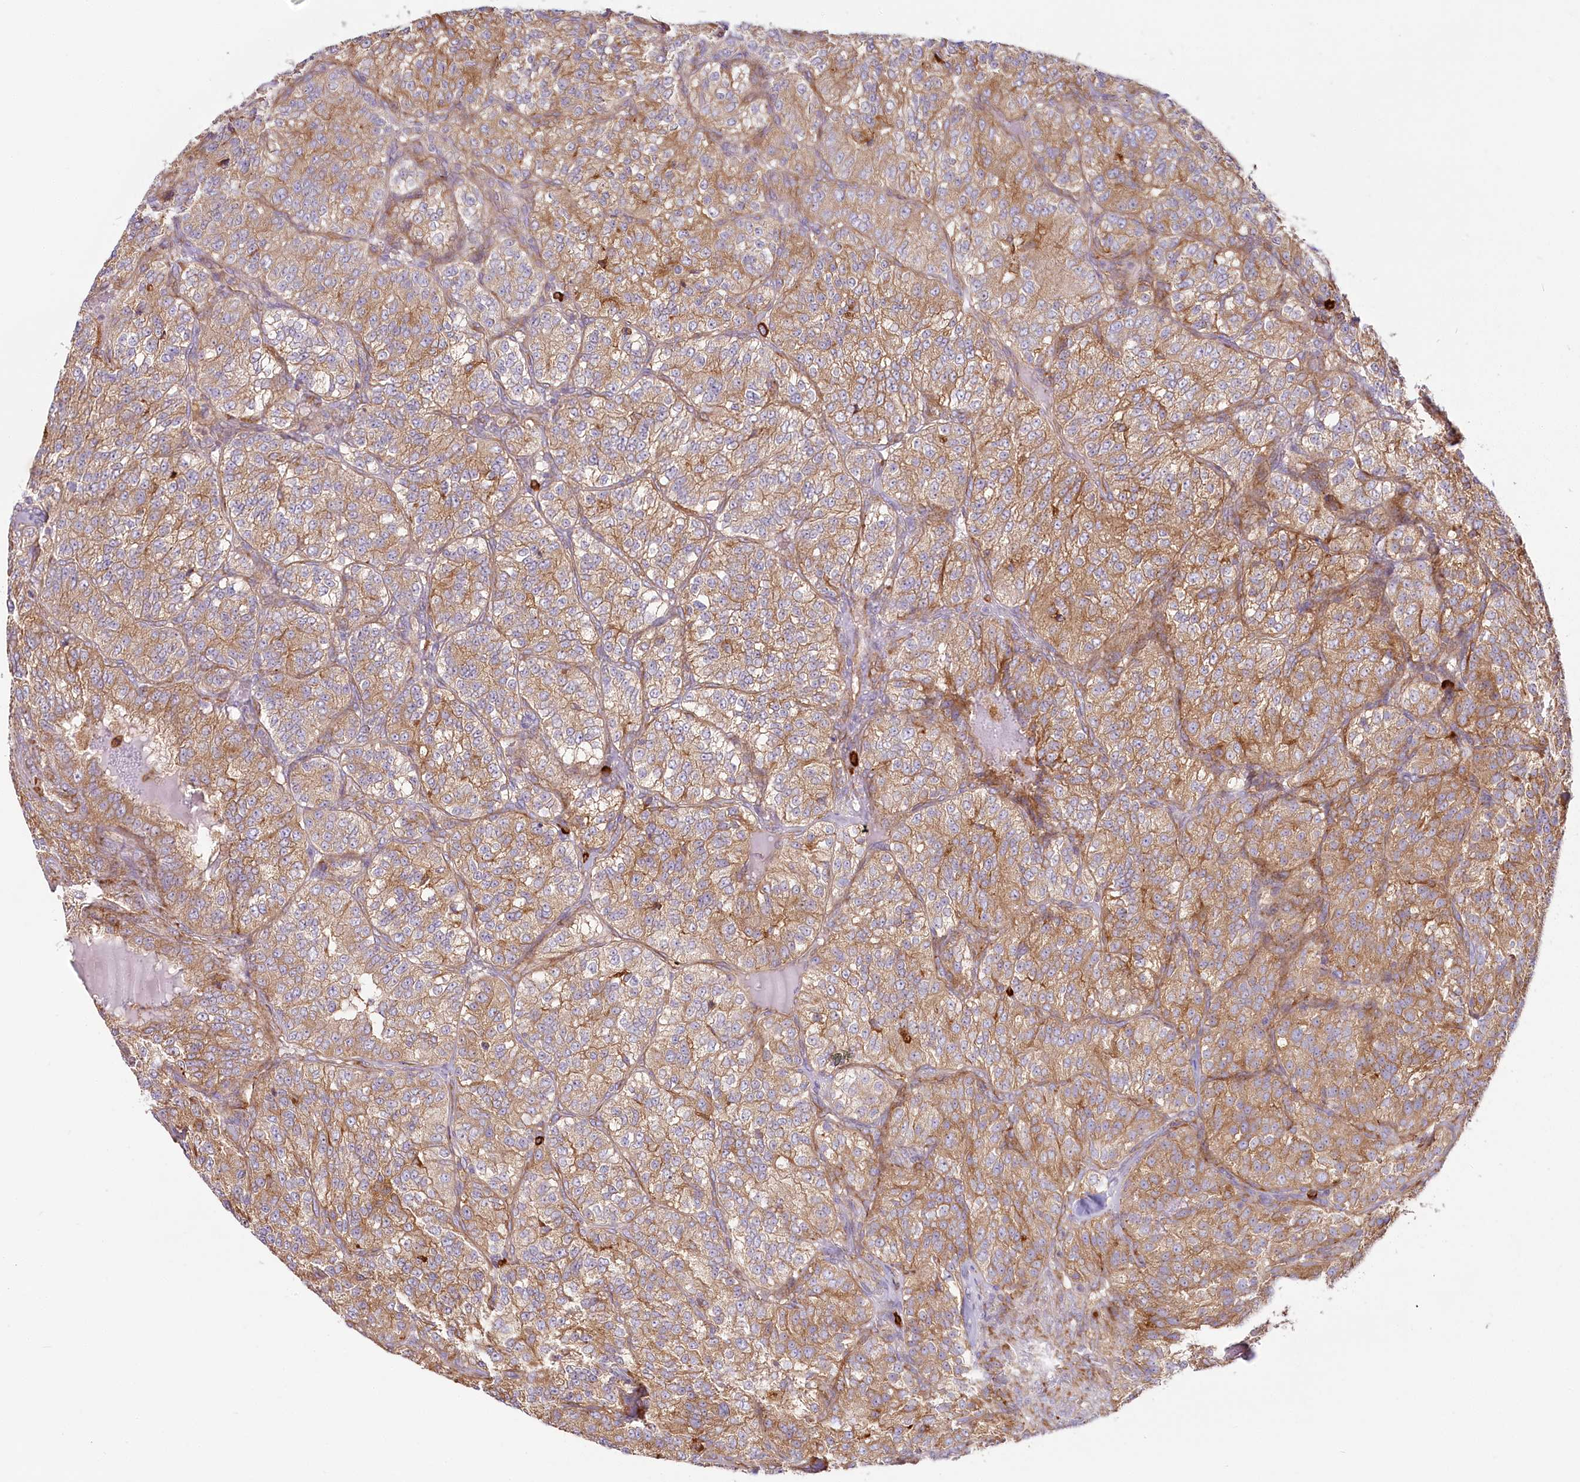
{"staining": {"intensity": "moderate", "quantity": ">75%", "location": "cytoplasmic/membranous"}, "tissue": "renal cancer", "cell_type": "Tumor cells", "image_type": "cancer", "snomed": [{"axis": "morphology", "description": "Adenocarcinoma, NOS"}, {"axis": "topography", "description": "Kidney"}], "caption": "An image of renal cancer stained for a protein displays moderate cytoplasmic/membranous brown staining in tumor cells.", "gene": "HARS2", "patient": {"sex": "female", "age": 63}}